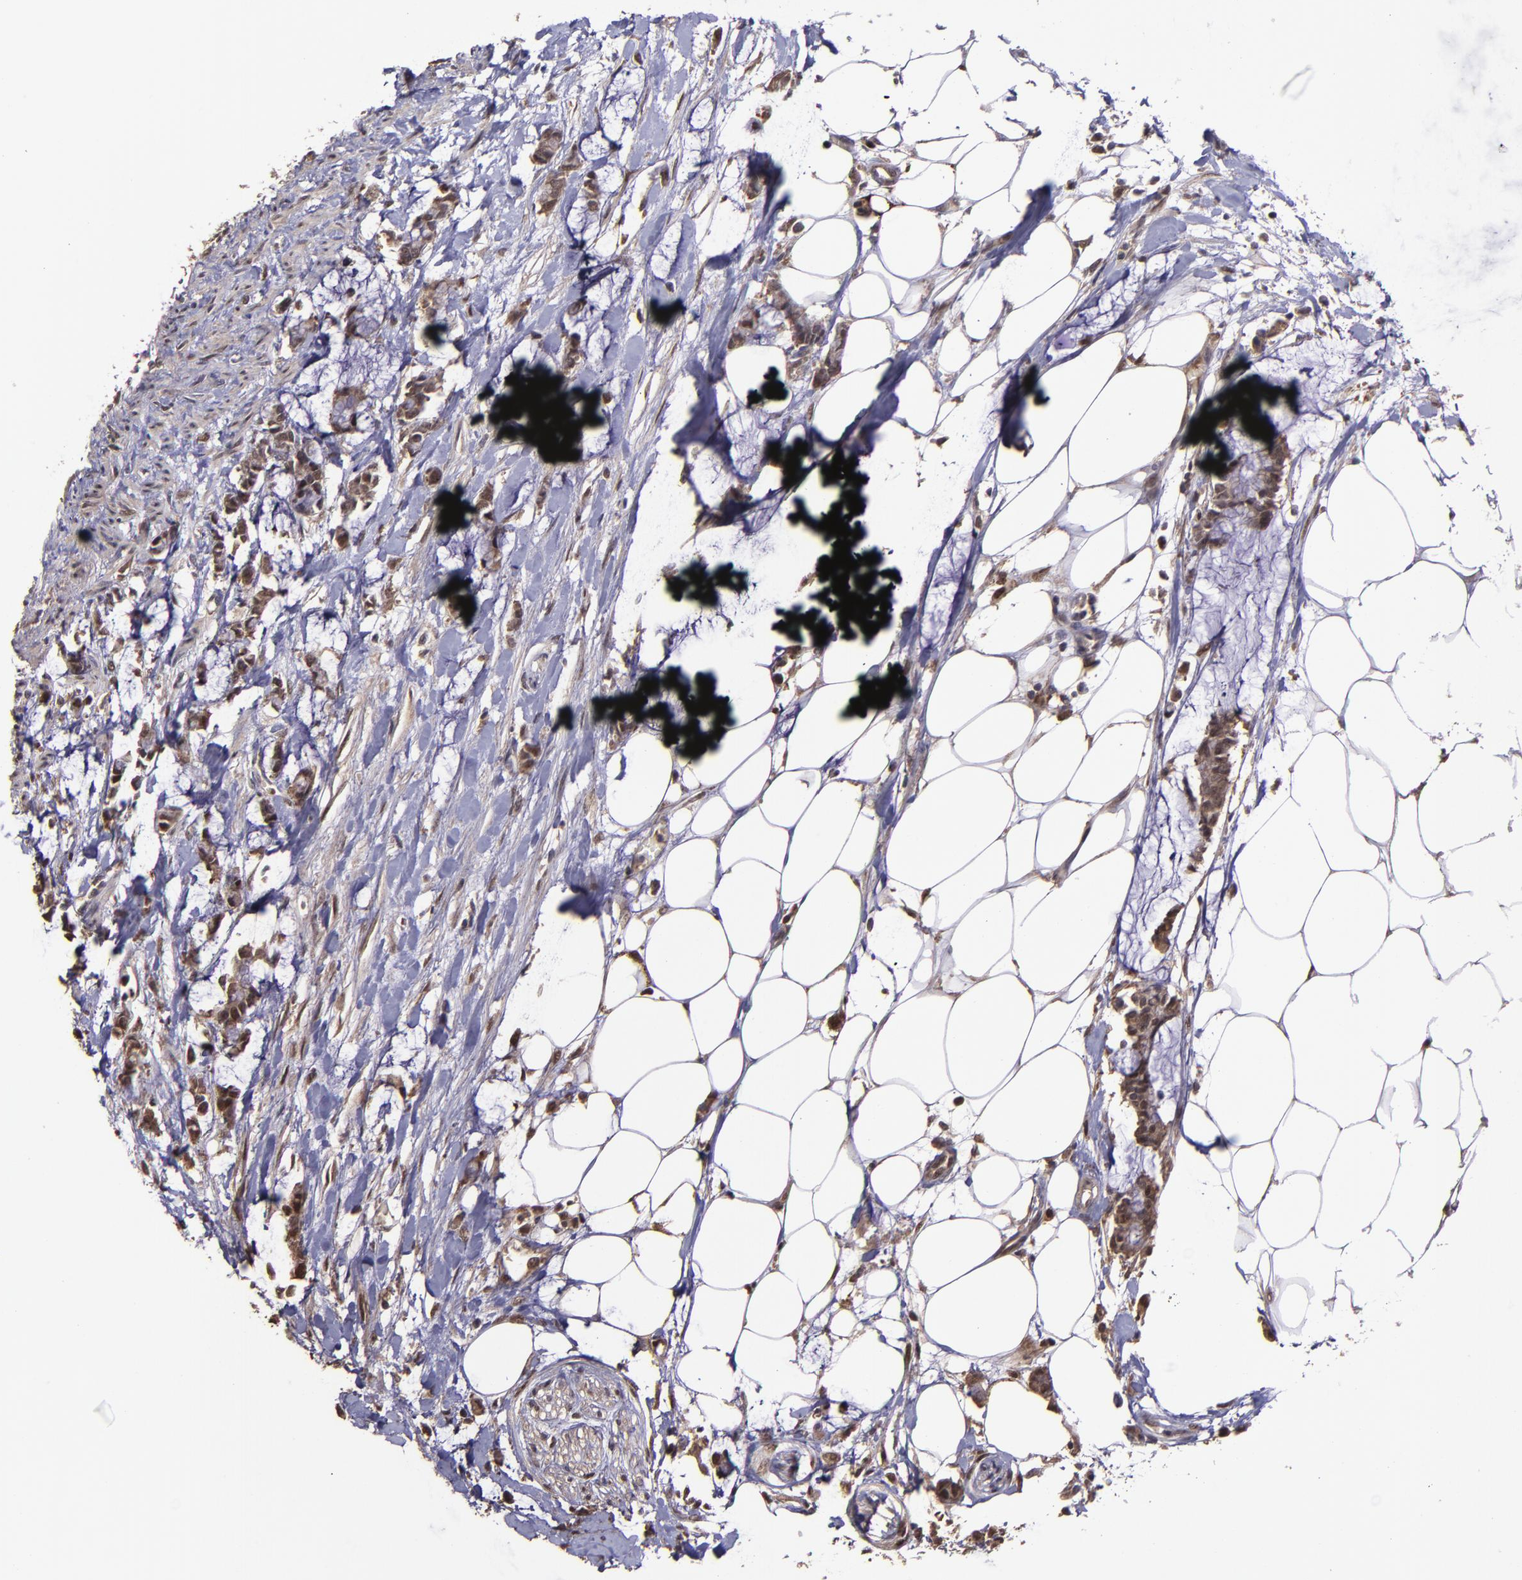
{"staining": {"intensity": "moderate", "quantity": "25%-75%", "location": "cytoplasmic/membranous,nuclear"}, "tissue": "colorectal cancer", "cell_type": "Tumor cells", "image_type": "cancer", "snomed": [{"axis": "morphology", "description": "Normal tissue, NOS"}, {"axis": "morphology", "description": "Adenocarcinoma, NOS"}, {"axis": "topography", "description": "Colon"}, {"axis": "topography", "description": "Peripheral nerve tissue"}], "caption": "This histopathology image exhibits IHC staining of human colorectal adenocarcinoma, with medium moderate cytoplasmic/membranous and nuclear expression in approximately 25%-75% of tumor cells.", "gene": "SERPINF2", "patient": {"sex": "male", "age": 14}}